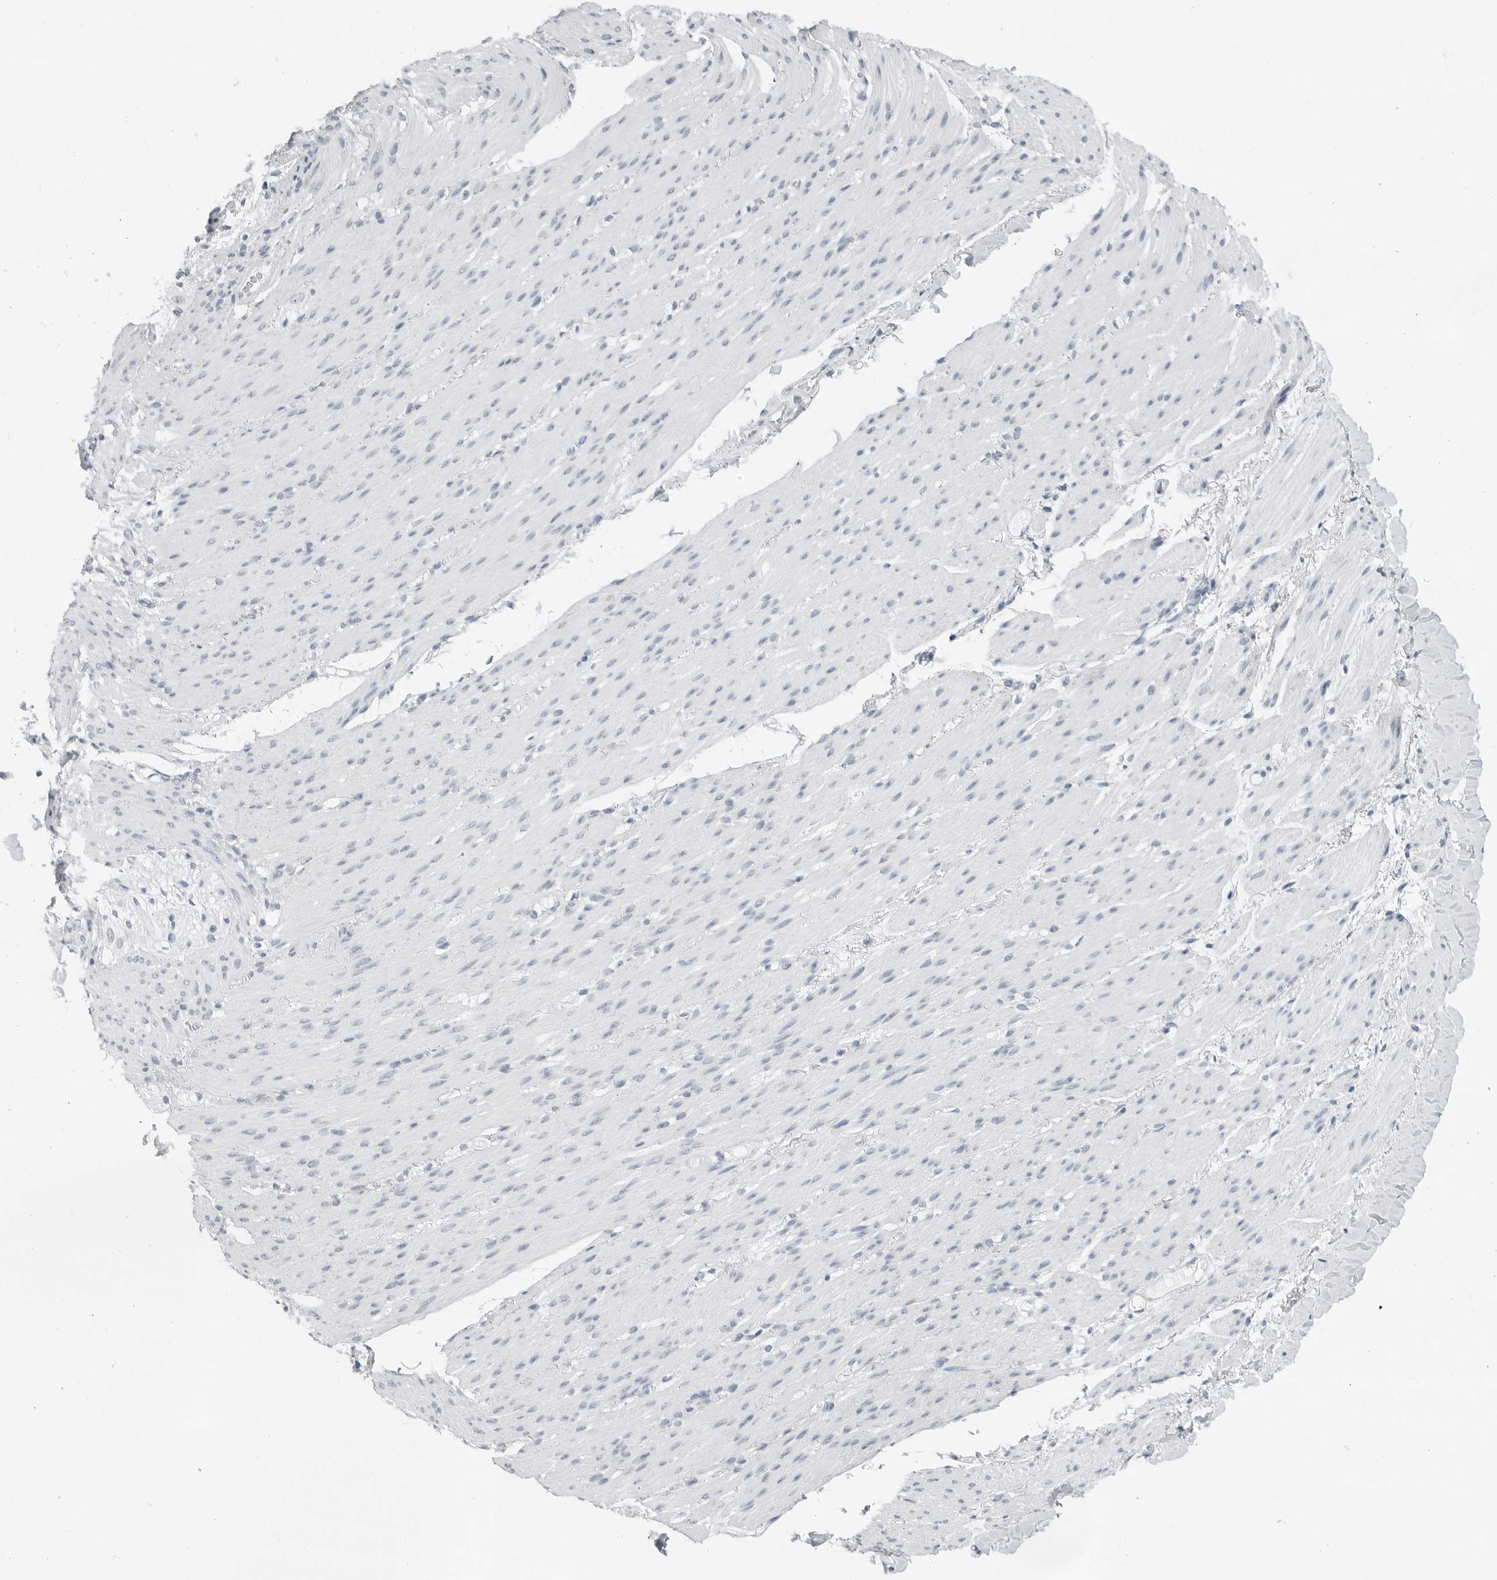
{"staining": {"intensity": "negative", "quantity": "none", "location": "none"}, "tissue": "smooth muscle", "cell_type": "Smooth muscle cells", "image_type": "normal", "snomed": [{"axis": "morphology", "description": "Normal tissue, NOS"}, {"axis": "topography", "description": "Colon"}, {"axis": "topography", "description": "Peripheral nerve tissue"}], "caption": "A micrograph of smooth muscle stained for a protein demonstrates no brown staining in smooth muscle cells. (DAB (3,3'-diaminobenzidine) immunohistochemistry visualized using brightfield microscopy, high magnification).", "gene": "XIRP1", "patient": {"sex": "female", "age": 61}}